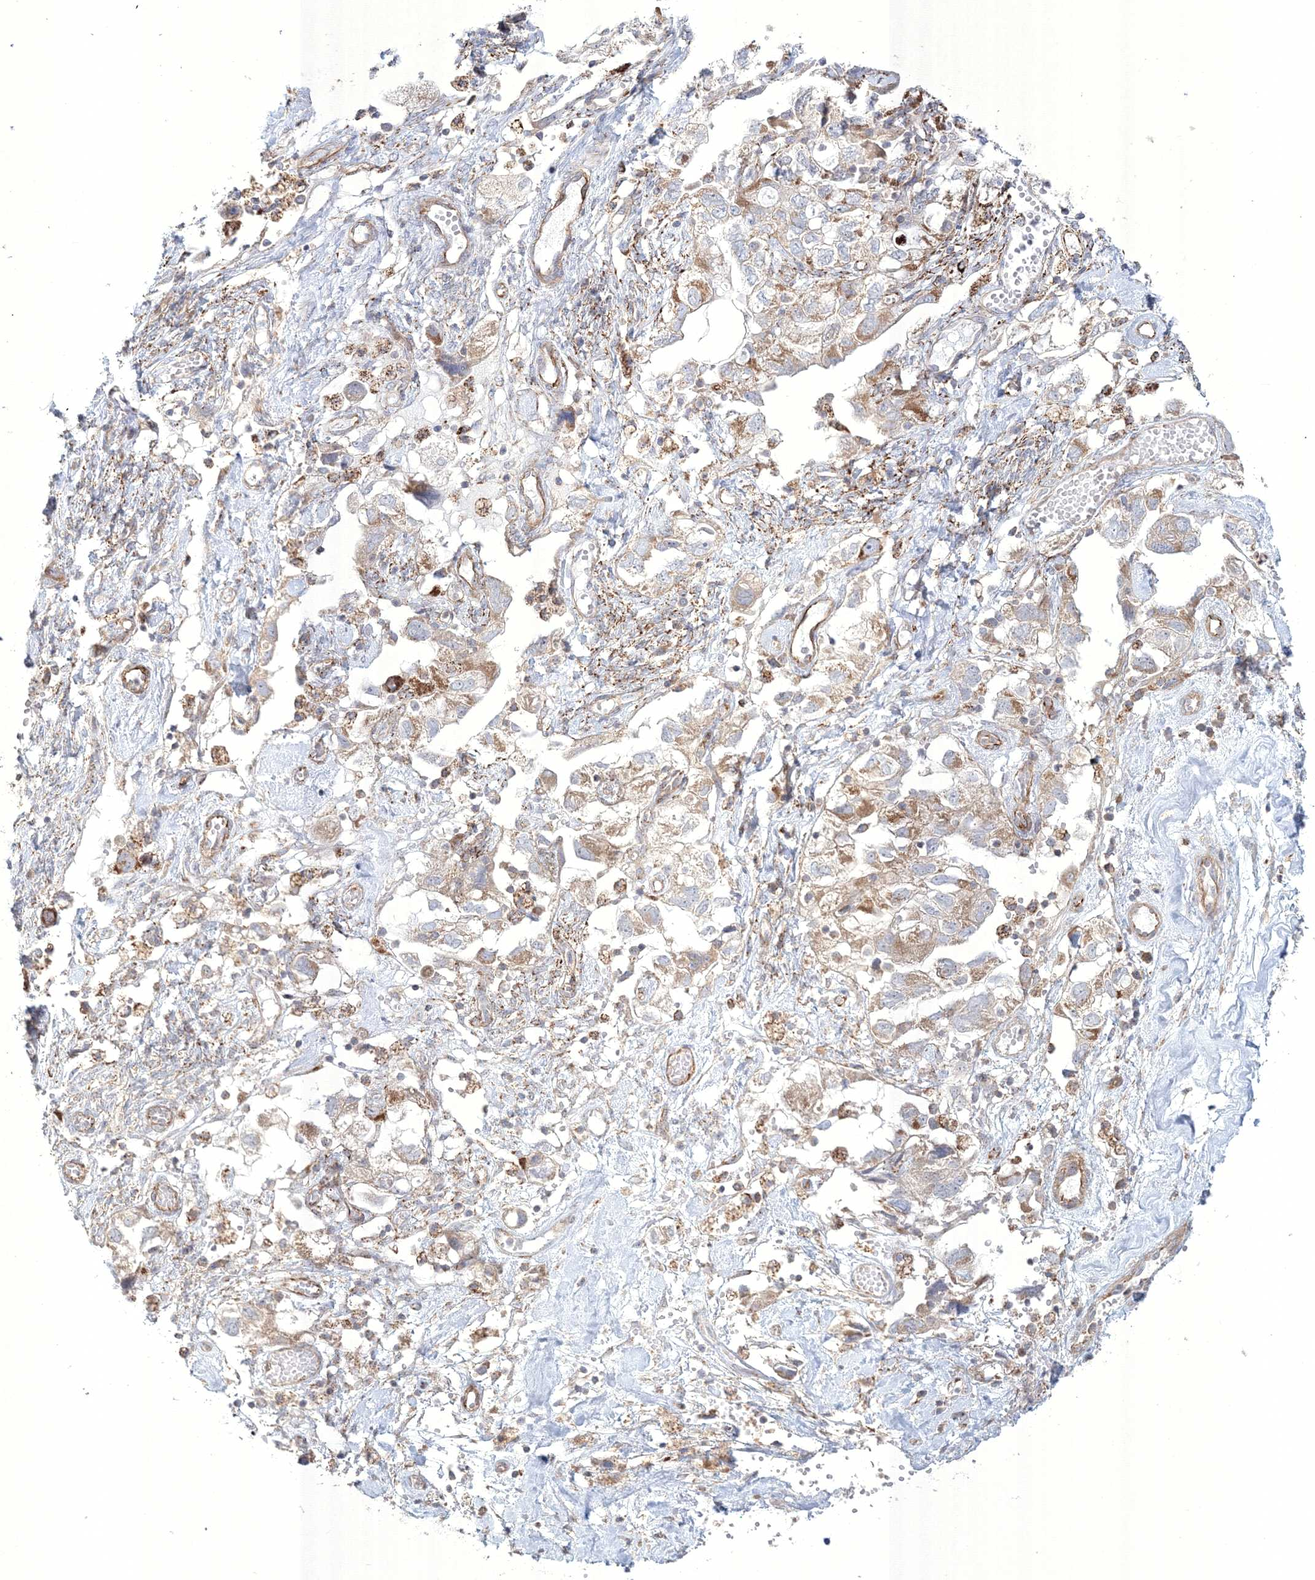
{"staining": {"intensity": "moderate", "quantity": ">75%", "location": "cytoplasmic/membranous"}, "tissue": "ovarian cancer", "cell_type": "Tumor cells", "image_type": "cancer", "snomed": [{"axis": "morphology", "description": "Carcinoma, NOS"}, {"axis": "morphology", "description": "Cystadenocarcinoma, serous, NOS"}, {"axis": "topography", "description": "Ovary"}], "caption": "A brown stain highlights moderate cytoplasmic/membranous positivity of a protein in human ovarian cancer tumor cells. (DAB (3,3'-diaminobenzidine) IHC with brightfield microscopy, high magnification).", "gene": "WDR49", "patient": {"sex": "female", "age": 69}}